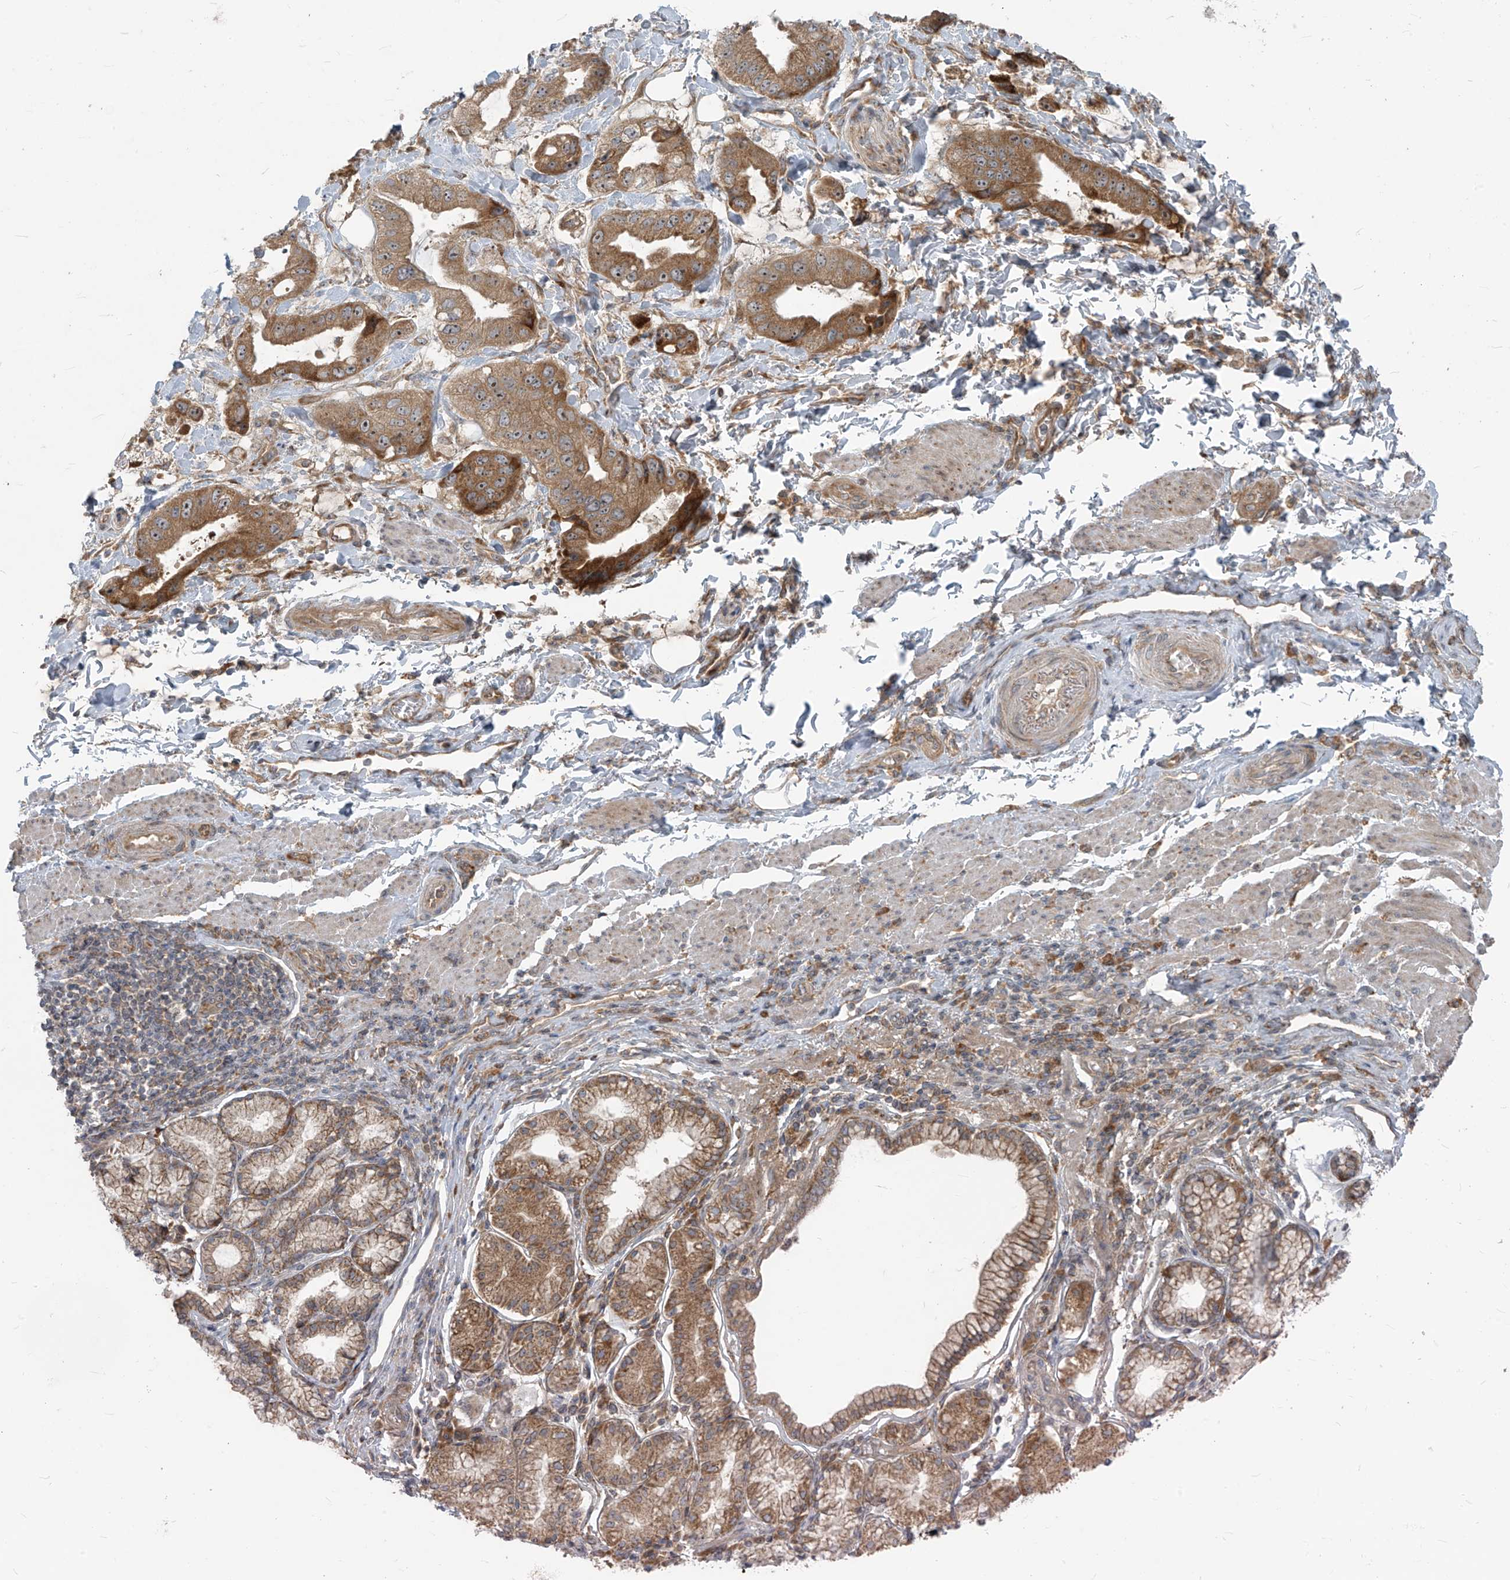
{"staining": {"intensity": "moderate", "quantity": ">75%", "location": "cytoplasmic/membranous,nuclear"}, "tissue": "stomach cancer", "cell_type": "Tumor cells", "image_type": "cancer", "snomed": [{"axis": "morphology", "description": "Adenocarcinoma, NOS"}, {"axis": "topography", "description": "Stomach"}], "caption": "This image shows IHC staining of human adenocarcinoma (stomach), with medium moderate cytoplasmic/membranous and nuclear expression in approximately >75% of tumor cells.", "gene": "KATNIP", "patient": {"sex": "male", "age": 62}}